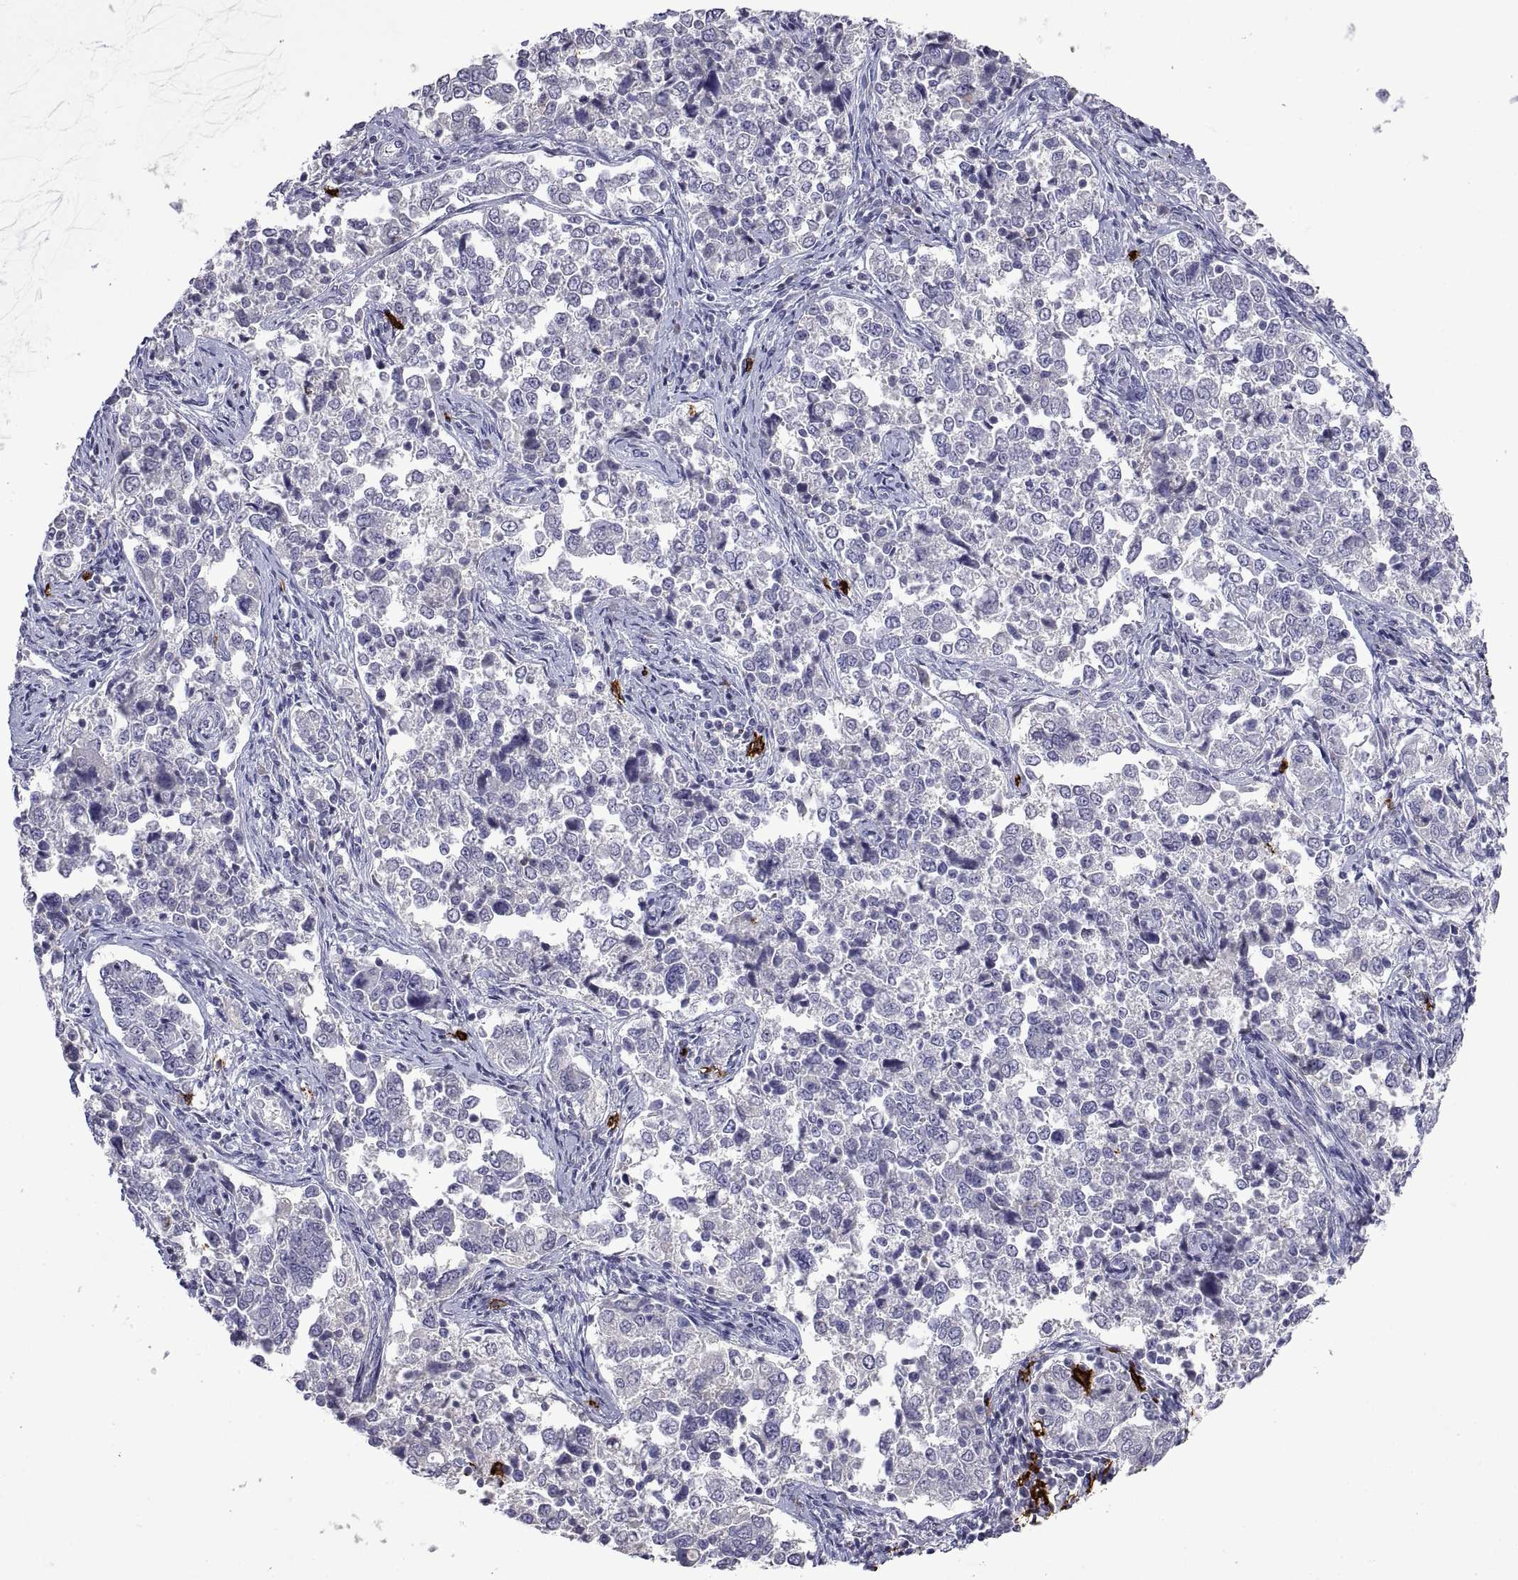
{"staining": {"intensity": "negative", "quantity": "none", "location": "none"}, "tissue": "endometrial cancer", "cell_type": "Tumor cells", "image_type": "cancer", "snomed": [{"axis": "morphology", "description": "Adenocarcinoma, NOS"}, {"axis": "topography", "description": "Endometrium"}], "caption": "The immunohistochemistry (IHC) photomicrograph has no significant positivity in tumor cells of endometrial cancer (adenocarcinoma) tissue.", "gene": "MS4A1", "patient": {"sex": "female", "age": 43}}